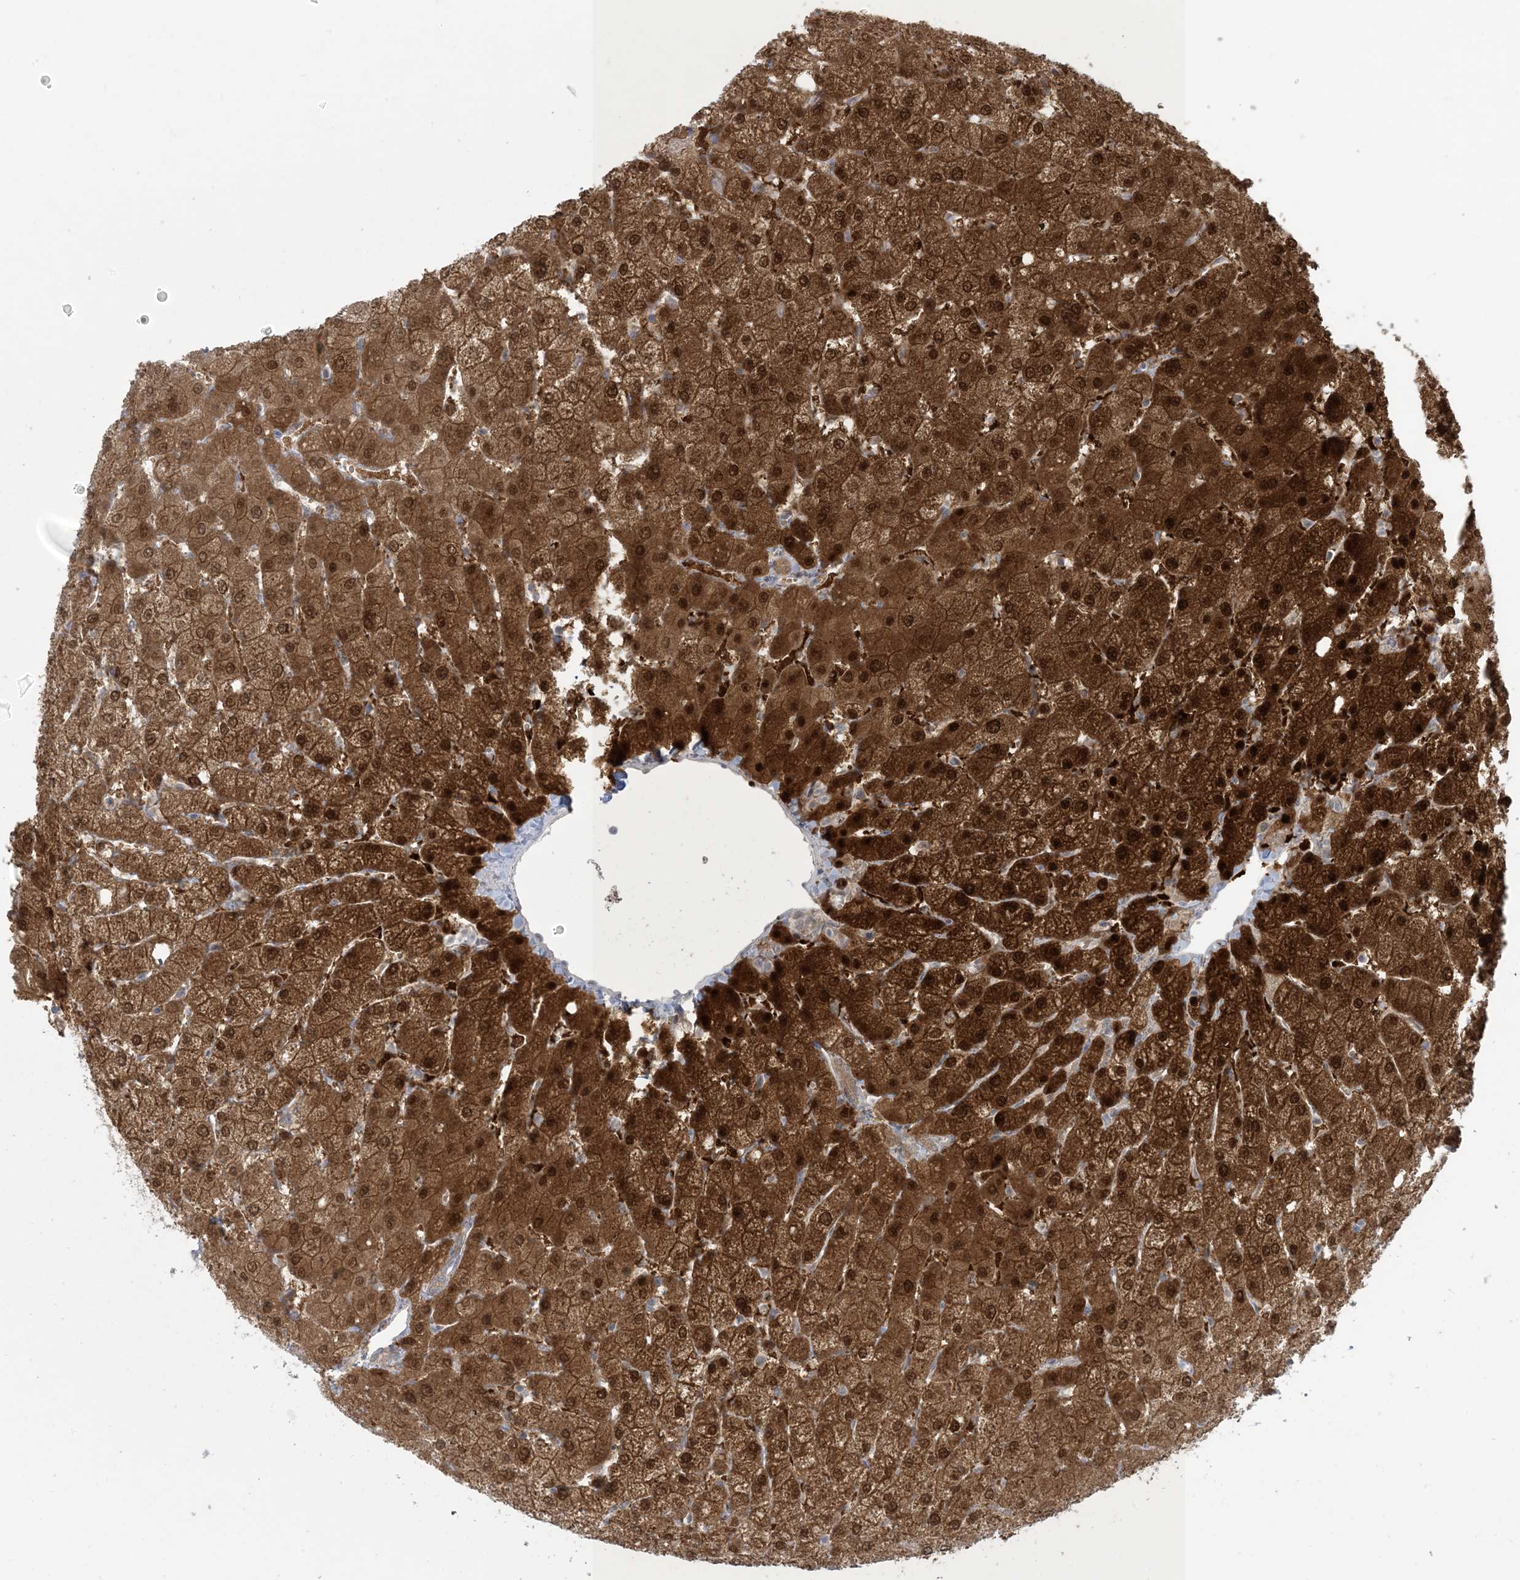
{"staining": {"intensity": "moderate", "quantity": "<25%", "location": "cytoplasmic/membranous"}, "tissue": "liver", "cell_type": "Cholangiocytes", "image_type": "normal", "snomed": [{"axis": "morphology", "description": "Normal tissue, NOS"}, {"axis": "topography", "description": "Liver"}], "caption": "Protein analysis of unremarkable liver reveals moderate cytoplasmic/membranous positivity in approximately <25% of cholangiocytes.", "gene": "NRBP2", "patient": {"sex": "female", "age": 54}}